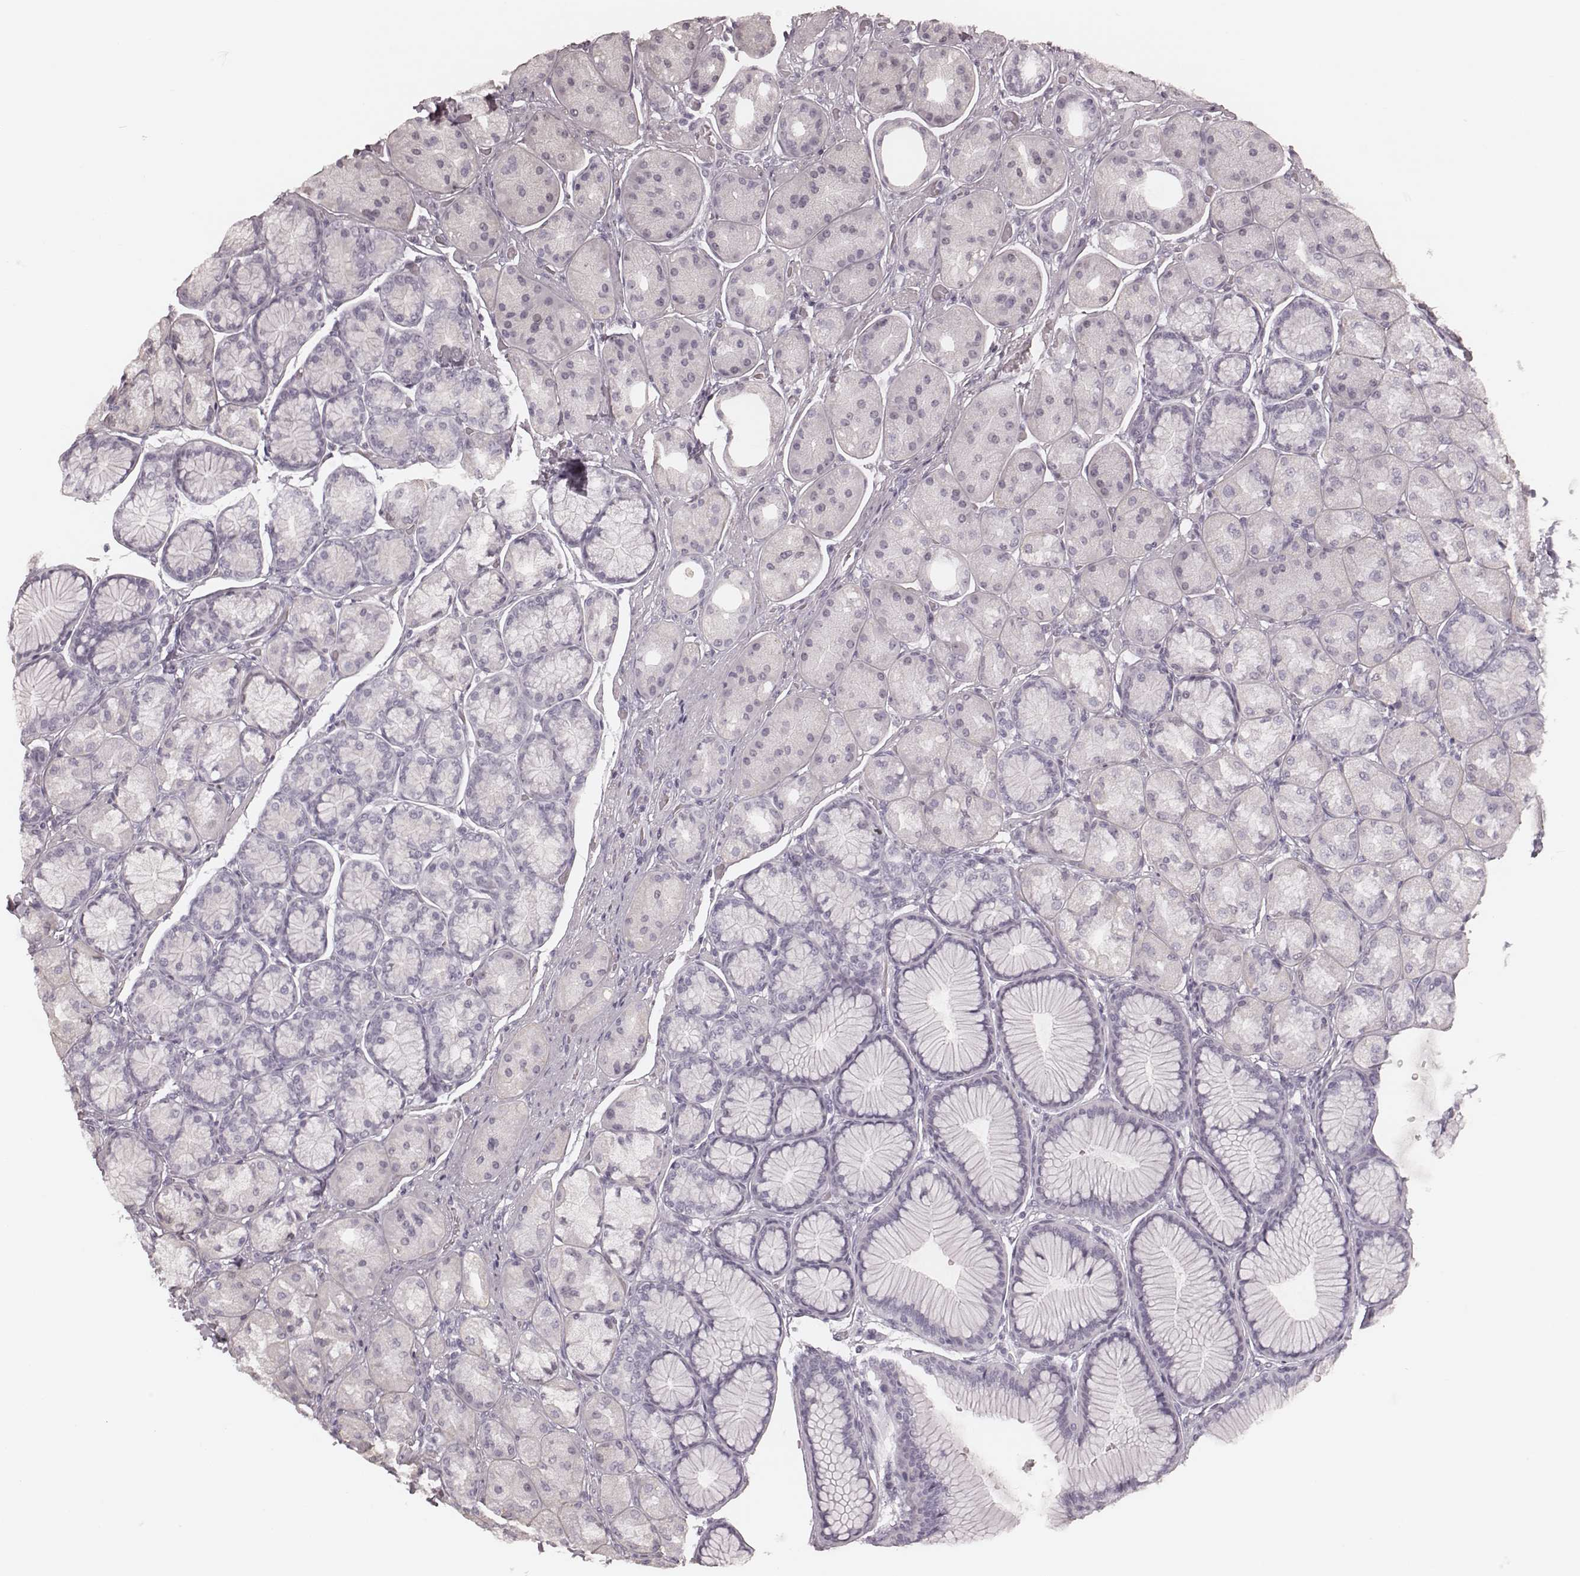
{"staining": {"intensity": "negative", "quantity": "none", "location": "none"}, "tissue": "stomach", "cell_type": "Glandular cells", "image_type": "normal", "snomed": [{"axis": "morphology", "description": "Normal tissue, NOS"}, {"axis": "morphology", "description": "Adenocarcinoma, NOS"}, {"axis": "morphology", "description": "Adenocarcinoma, High grade"}, {"axis": "topography", "description": "Stomach, upper"}, {"axis": "topography", "description": "Stomach"}], "caption": "The photomicrograph exhibits no significant positivity in glandular cells of stomach. (DAB (3,3'-diaminobenzidine) immunohistochemistry visualized using brightfield microscopy, high magnification).", "gene": "KRT74", "patient": {"sex": "female", "age": 65}}